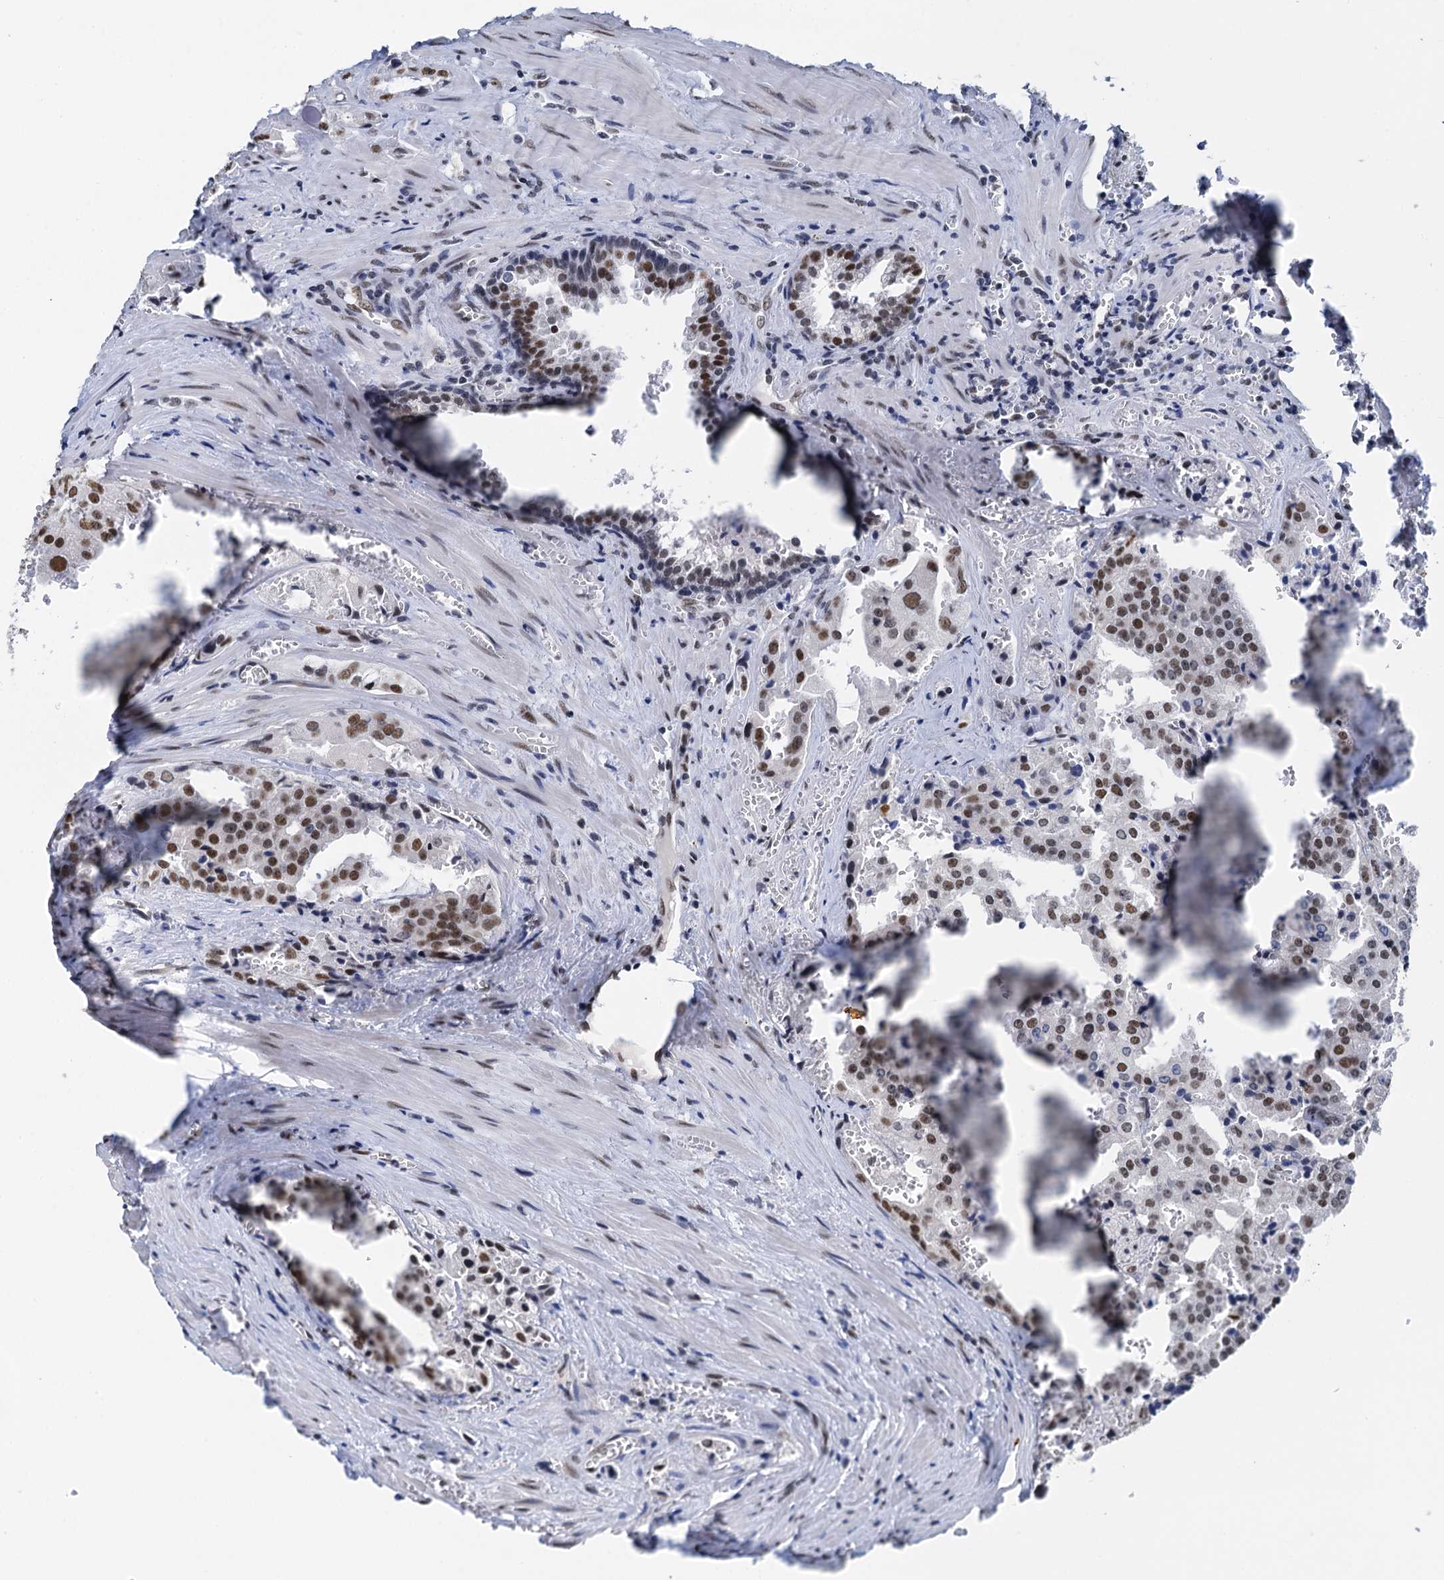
{"staining": {"intensity": "moderate", "quantity": ">75%", "location": "nuclear"}, "tissue": "prostate cancer", "cell_type": "Tumor cells", "image_type": "cancer", "snomed": [{"axis": "morphology", "description": "Adenocarcinoma, High grade"}, {"axis": "topography", "description": "Prostate"}], "caption": "Prostate high-grade adenocarcinoma was stained to show a protein in brown. There is medium levels of moderate nuclear expression in about >75% of tumor cells. The staining is performed using DAB (3,3'-diaminobenzidine) brown chromogen to label protein expression. The nuclei are counter-stained blue using hematoxylin.", "gene": "SLTM", "patient": {"sex": "male", "age": 68}}